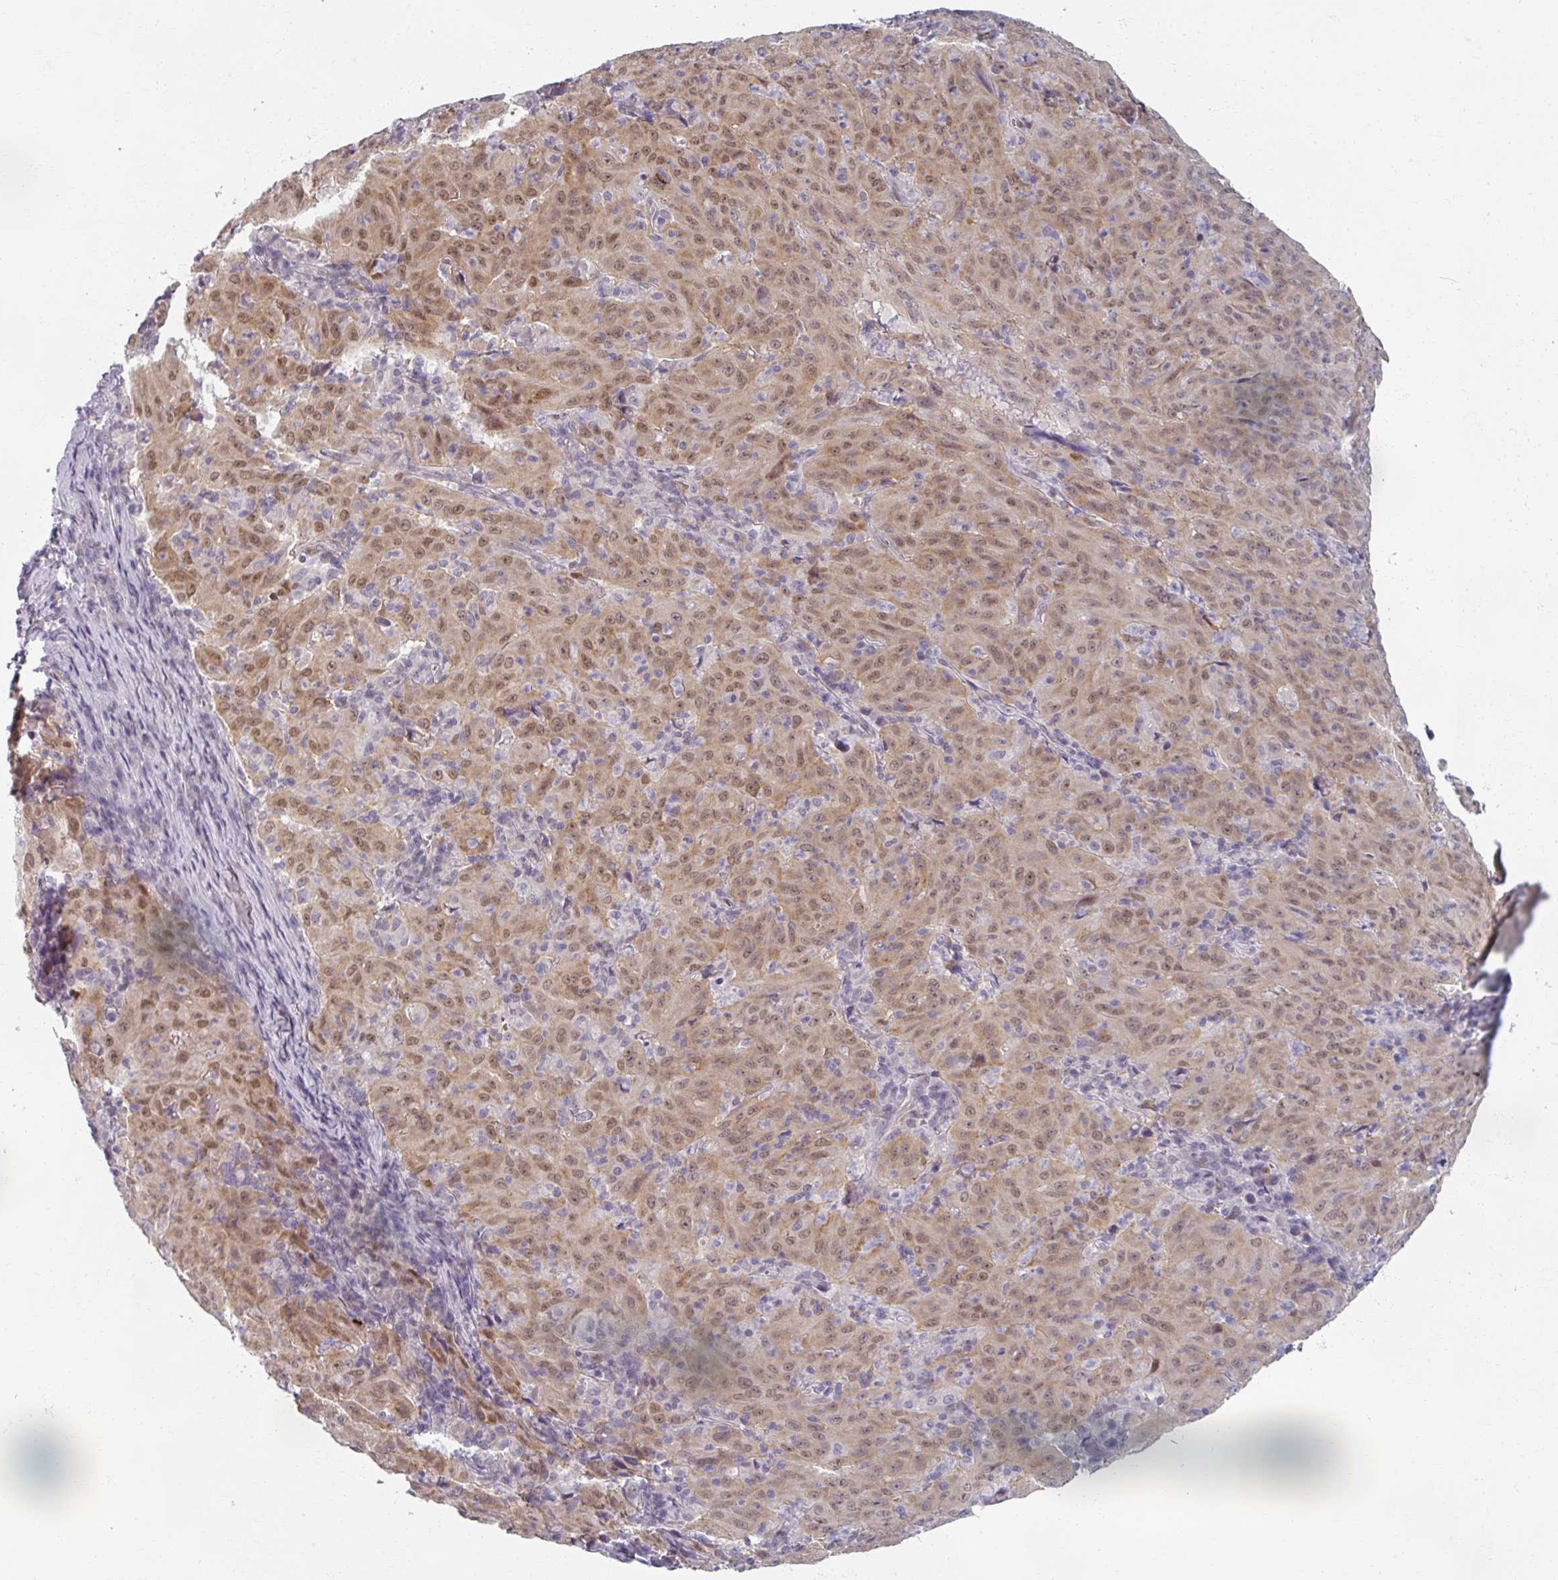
{"staining": {"intensity": "moderate", "quantity": ">75%", "location": "cytoplasmic/membranous,nuclear"}, "tissue": "pancreatic cancer", "cell_type": "Tumor cells", "image_type": "cancer", "snomed": [{"axis": "morphology", "description": "Adenocarcinoma, NOS"}, {"axis": "topography", "description": "Pancreas"}], "caption": "DAB (3,3'-diaminobenzidine) immunohistochemical staining of human pancreatic cancer shows moderate cytoplasmic/membranous and nuclear protein staining in about >75% of tumor cells.", "gene": "RIPOR3", "patient": {"sex": "male", "age": 63}}